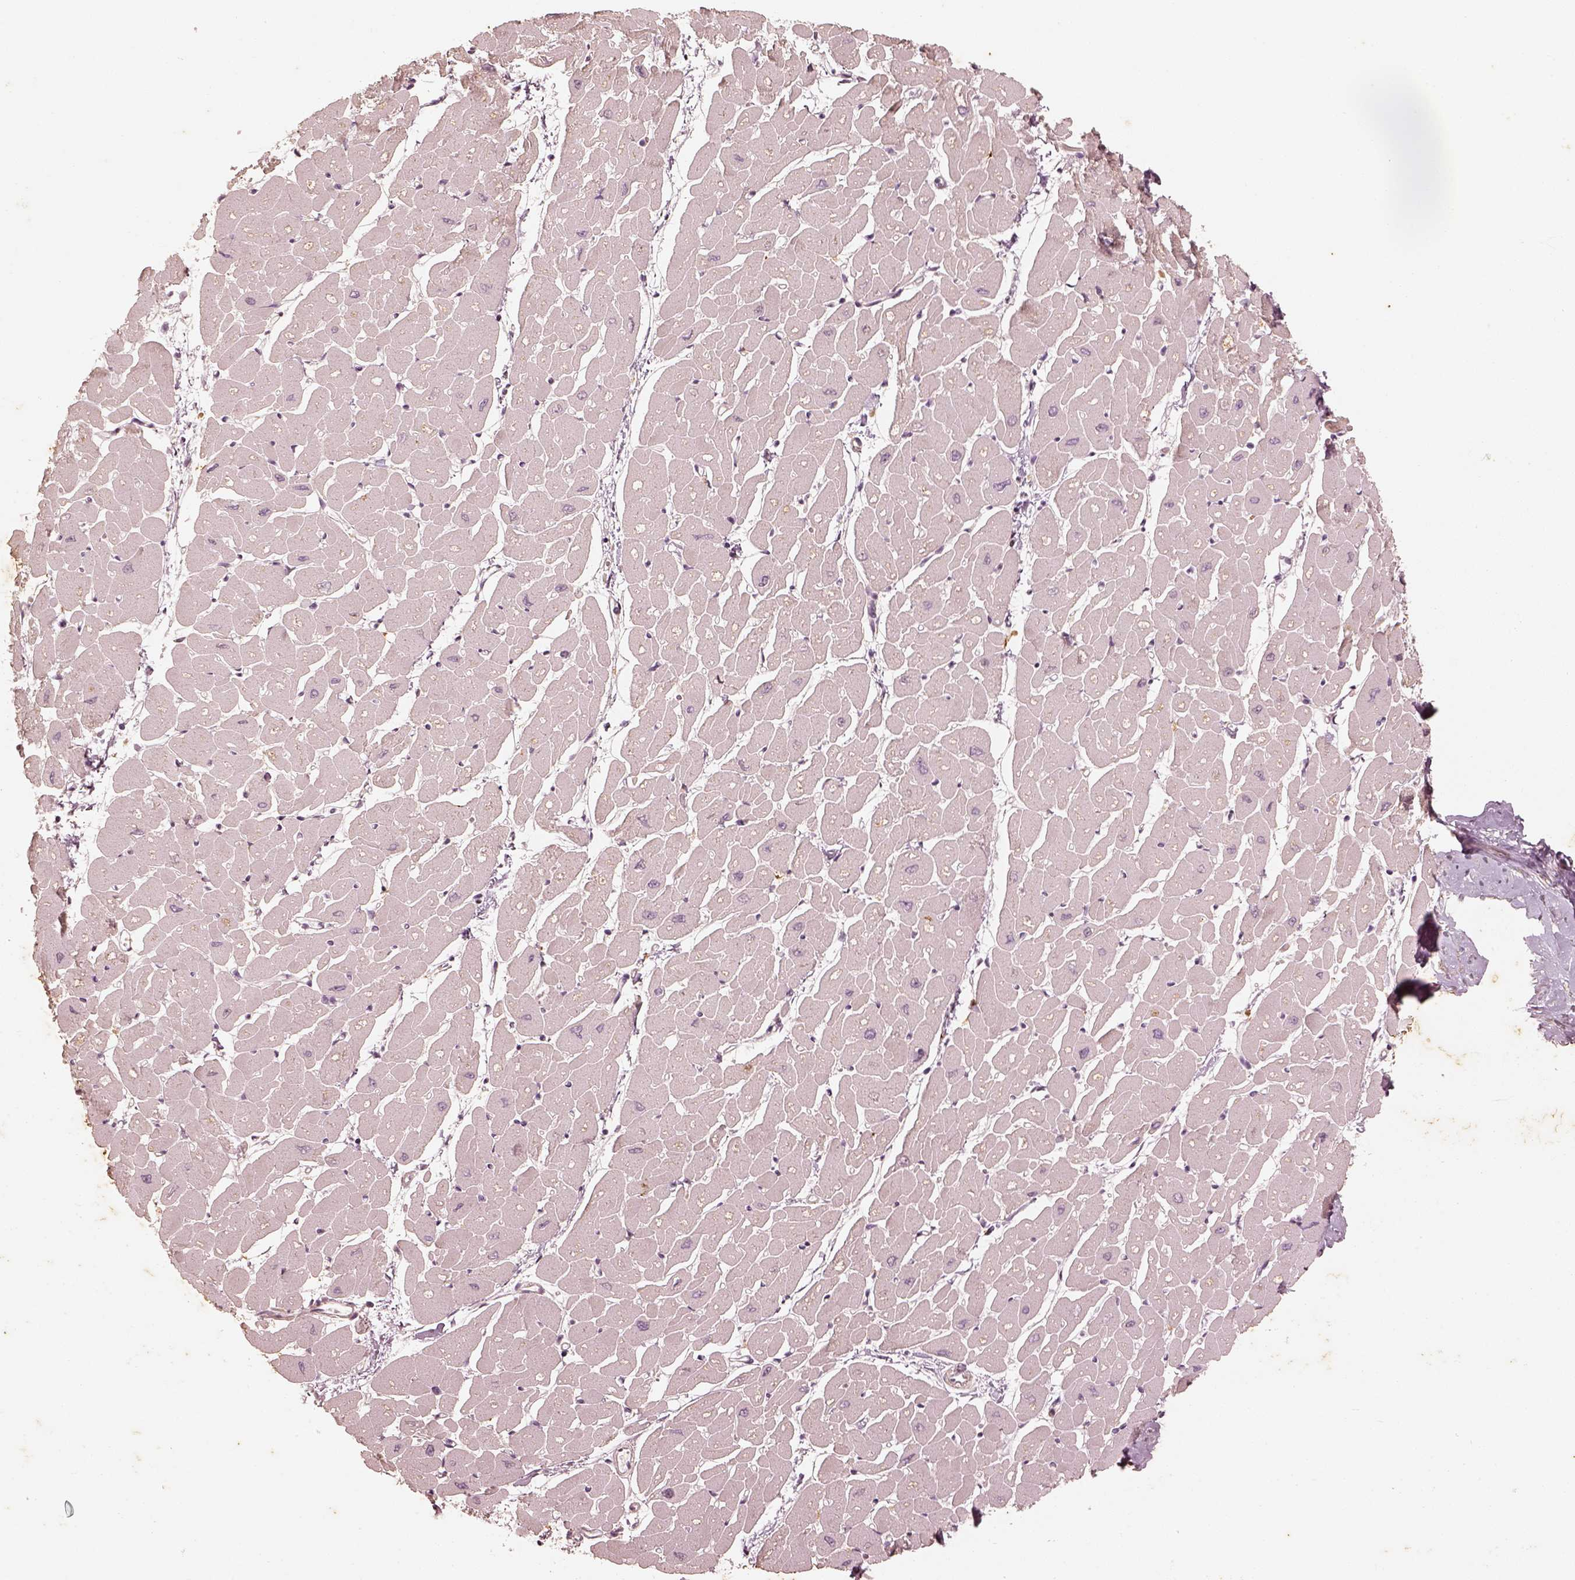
{"staining": {"intensity": "negative", "quantity": "none", "location": "none"}, "tissue": "heart muscle", "cell_type": "Cardiomyocytes", "image_type": "normal", "snomed": [{"axis": "morphology", "description": "Normal tissue, NOS"}, {"axis": "topography", "description": "Heart"}], "caption": "Immunohistochemistry (IHC) of benign human heart muscle exhibits no staining in cardiomyocytes.", "gene": "WLS", "patient": {"sex": "male", "age": 57}}